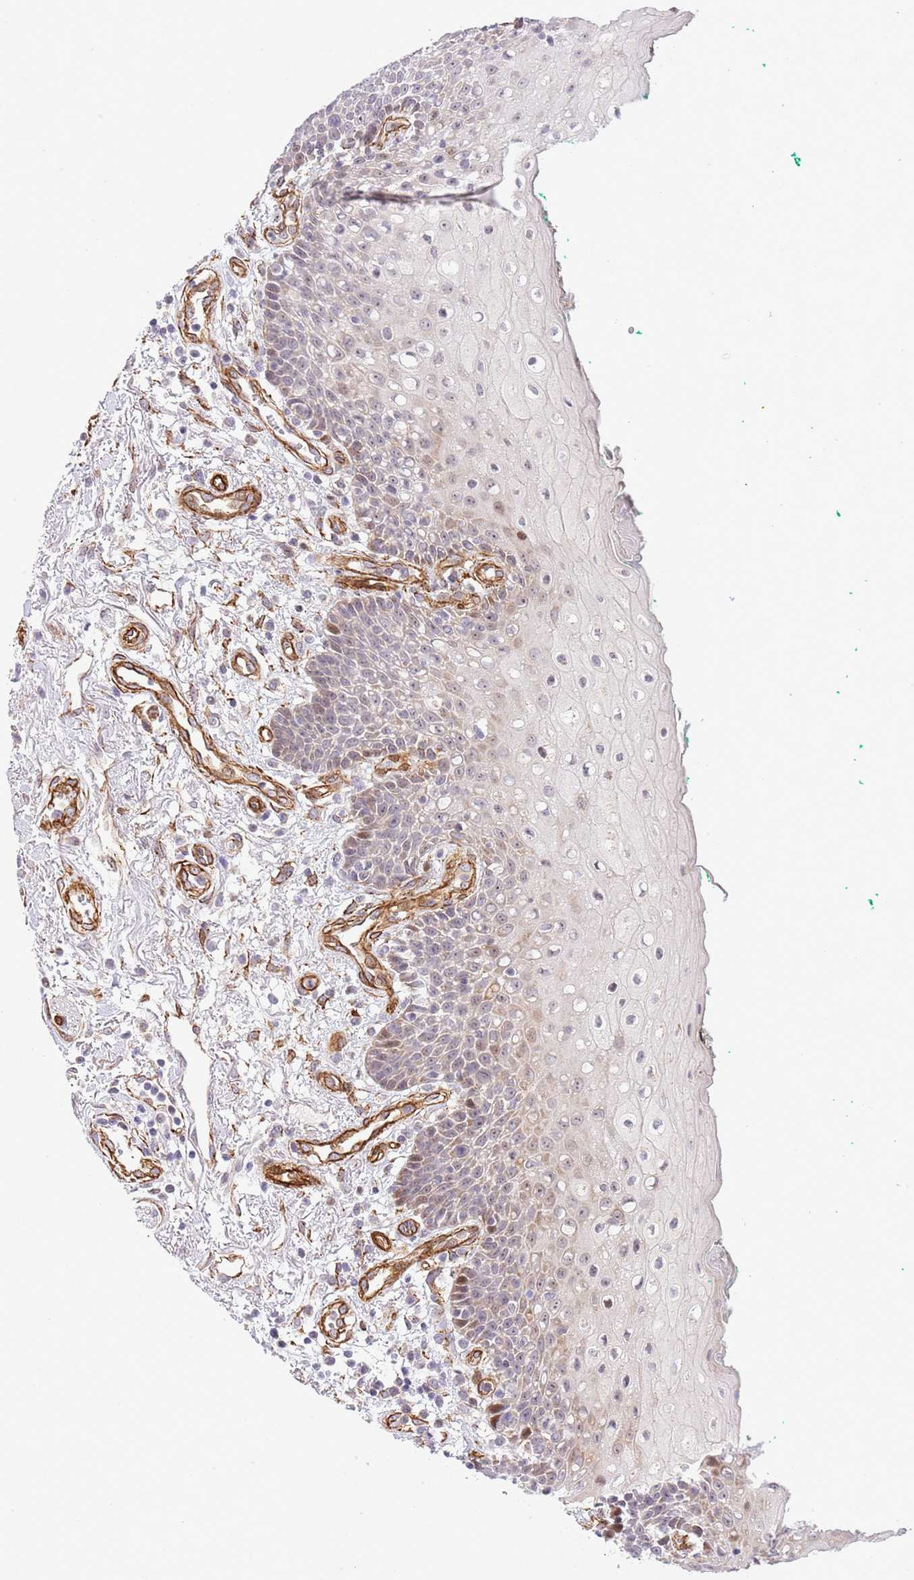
{"staining": {"intensity": "moderate", "quantity": "<25%", "location": "cytoplasmic/membranous,nuclear"}, "tissue": "oral mucosa", "cell_type": "Squamous epithelial cells", "image_type": "normal", "snomed": [{"axis": "morphology", "description": "Normal tissue, NOS"}, {"axis": "morphology", "description": "Squamous cell carcinoma, NOS"}, {"axis": "topography", "description": "Oral tissue"}, {"axis": "topography", "description": "Tounge, NOS"}, {"axis": "topography", "description": "Head-Neck"}], "caption": "Immunohistochemistry (DAB) staining of unremarkable oral mucosa displays moderate cytoplasmic/membranous,nuclear protein positivity in about <25% of squamous epithelial cells.", "gene": "NEK3", "patient": {"sex": "male", "age": 79}}